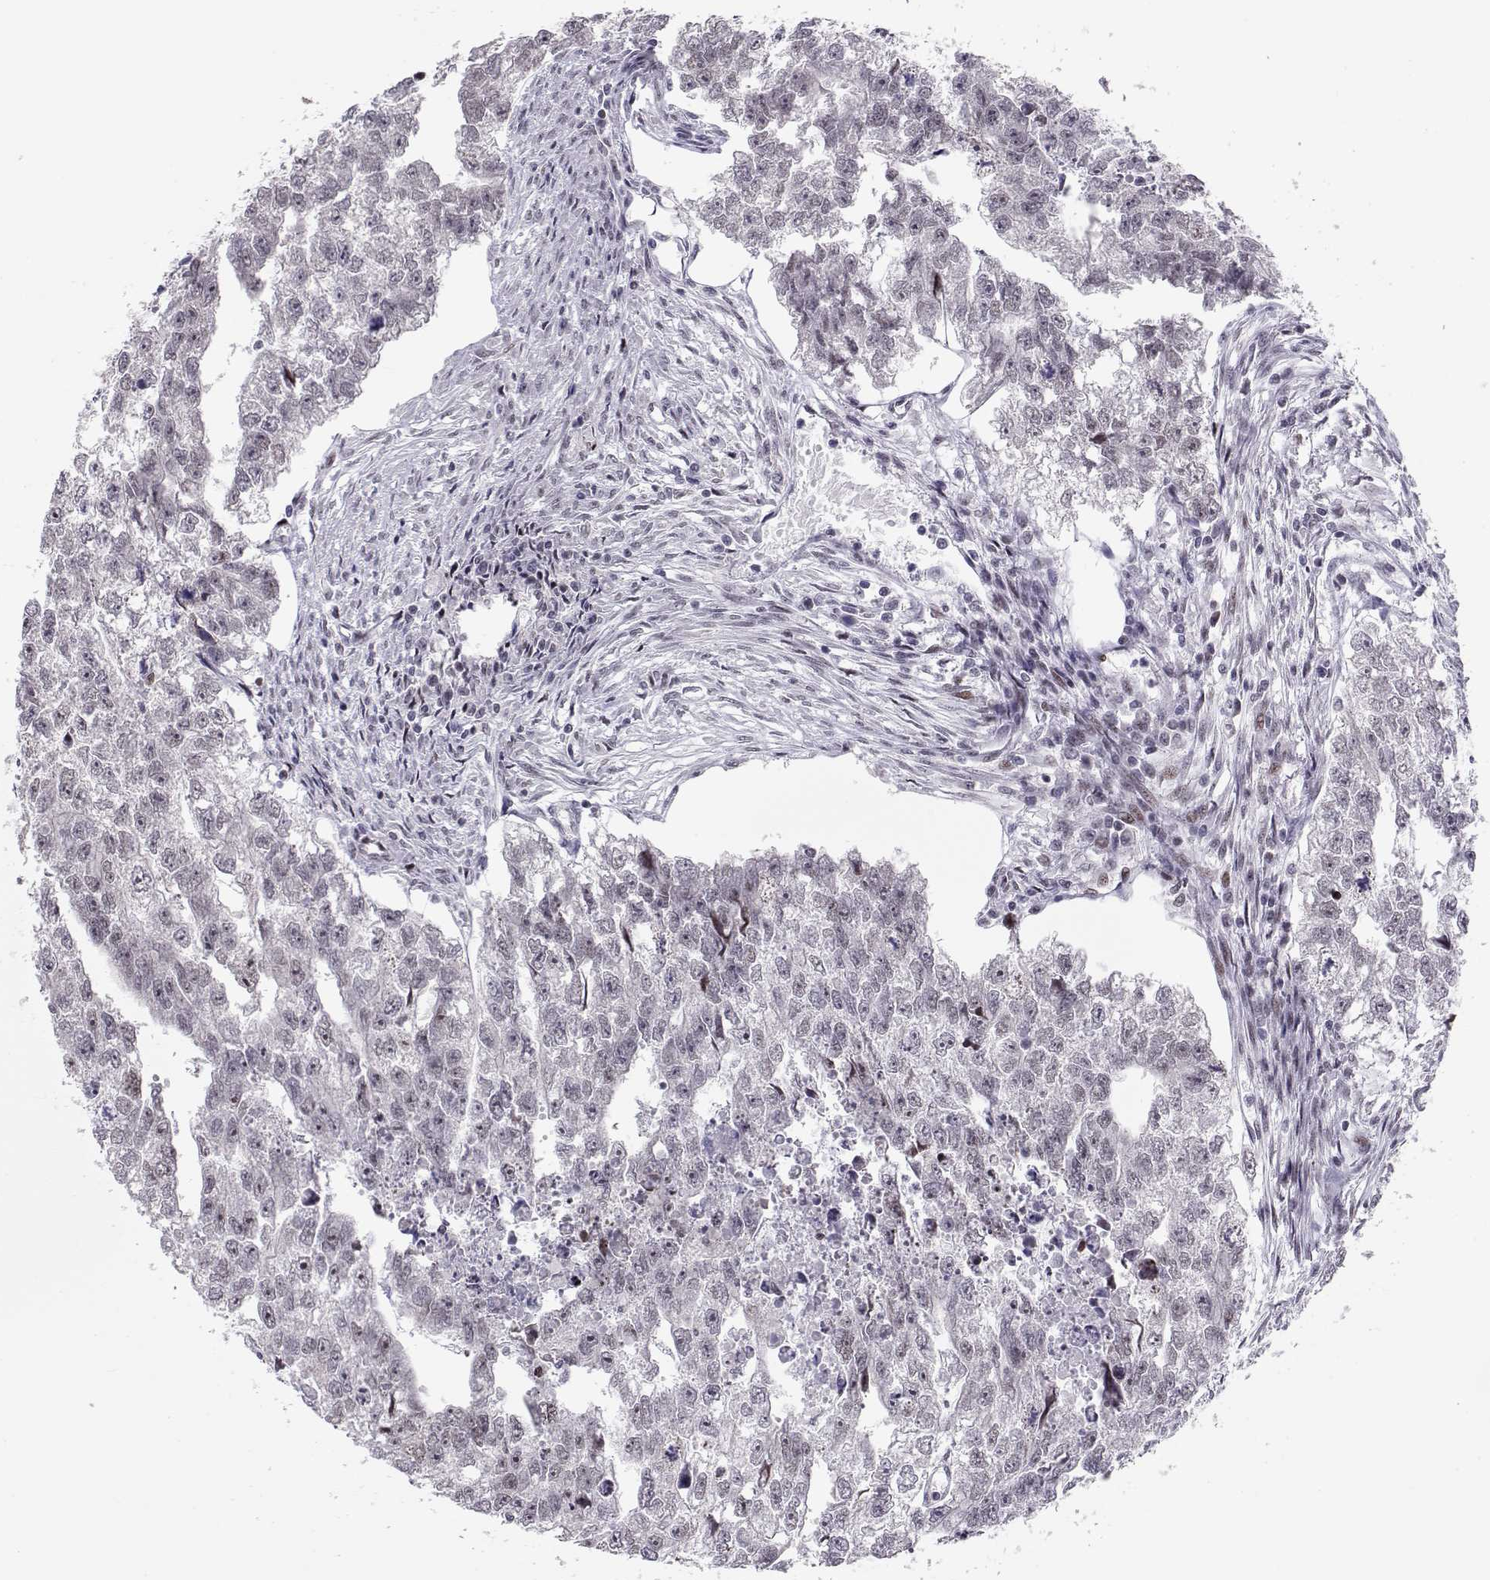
{"staining": {"intensity": "negative", "quantity": "none", "location": "none"}, "tissue": "testis cancer", "cell_type": "Tumor cells", "image_type": "cancer", "snomed": [{"axis": "morphology", "description": "Carcinoma, Embryonal, NOS"}, {"axis": "morphology", "description": "Teratoma, malignant, NOS"}, {"axis": "topography", "description": "Testis"}], "caption": "Immunohistochemical staining of human testis cancer displays no significant staining in tumor cells.", "gene": "SIX6", "patient": {"sex": "male", "age": 44}}